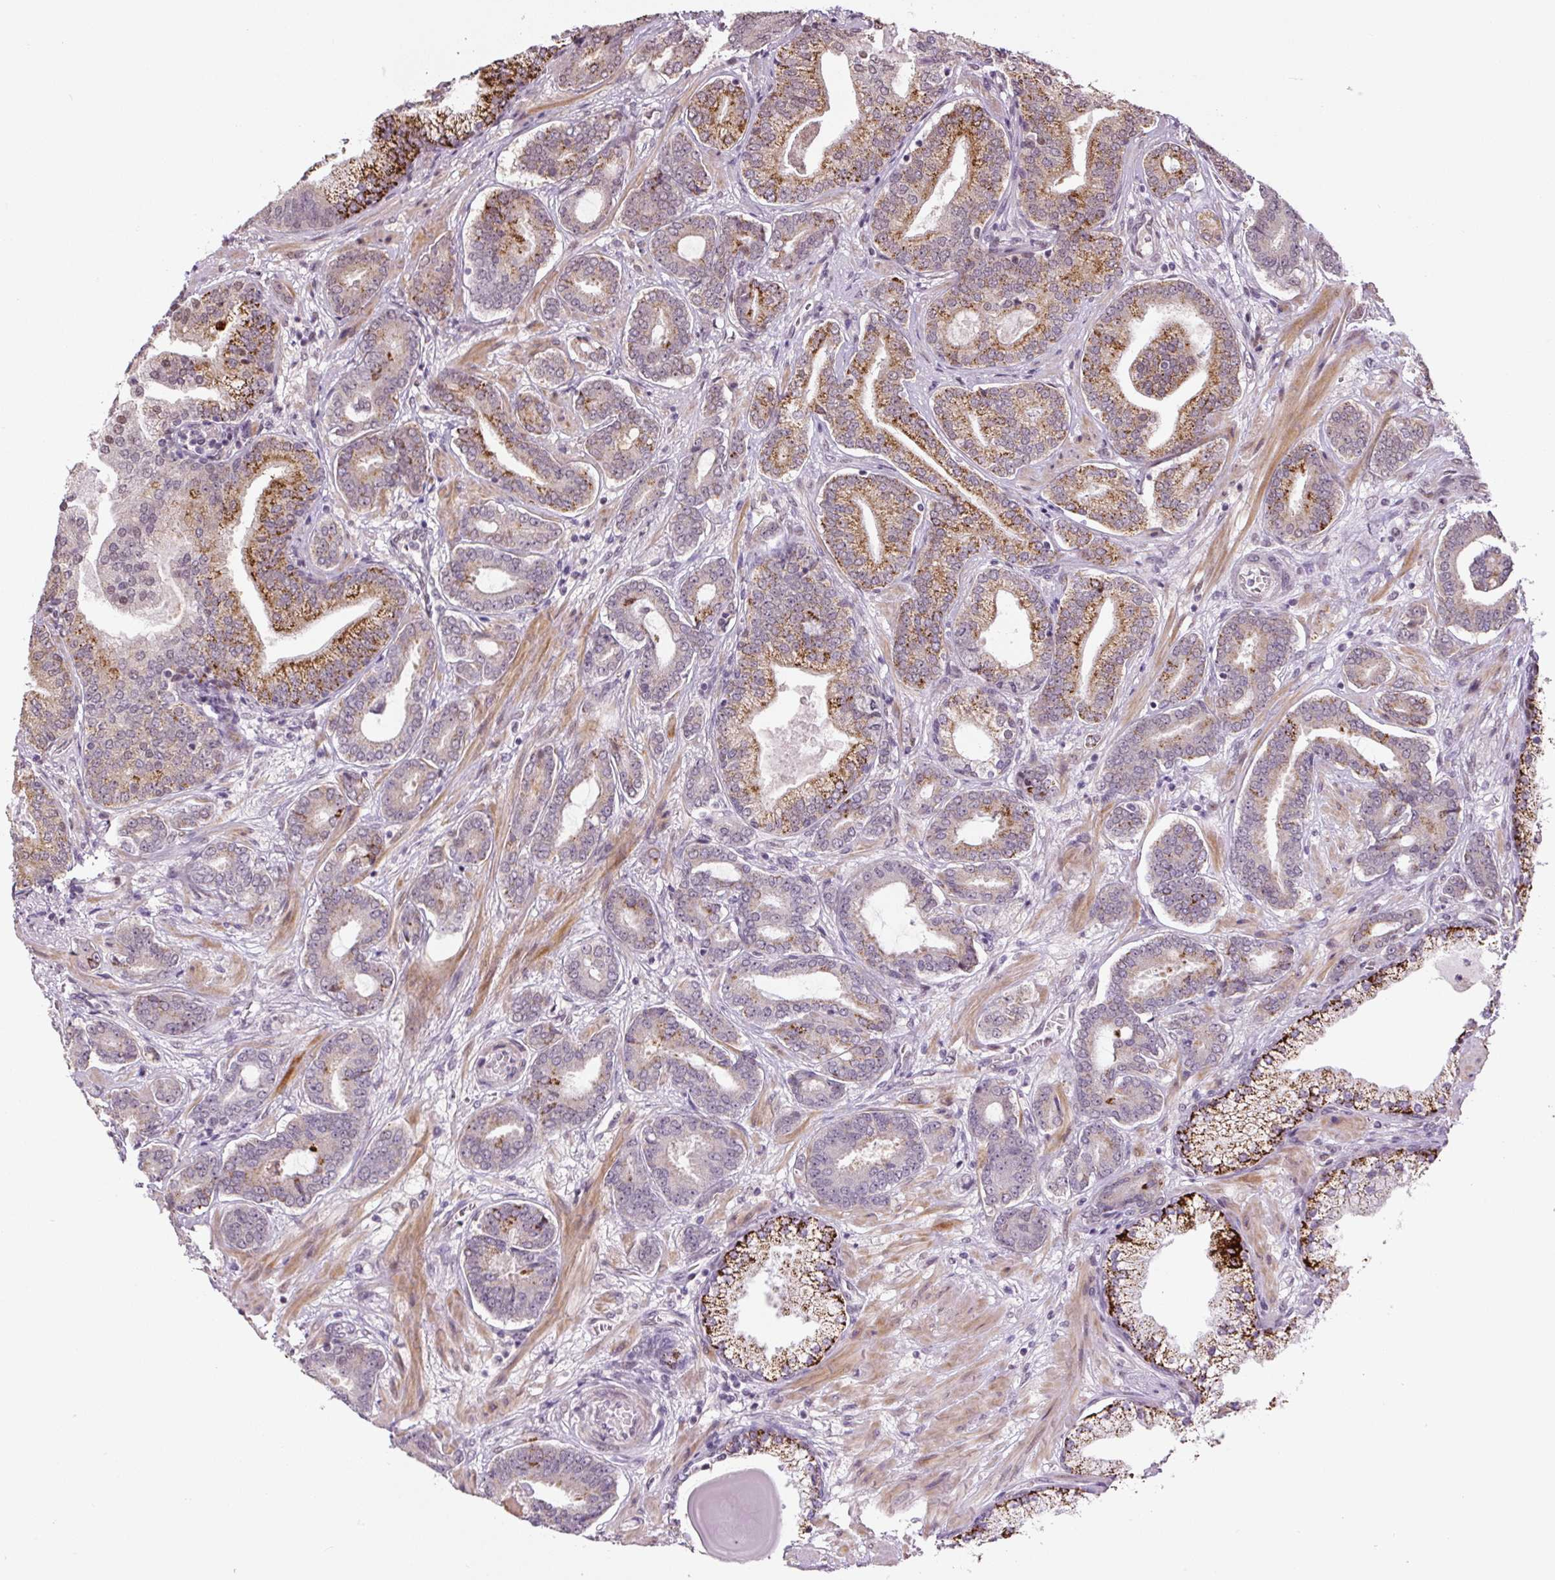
{"staining": {"intensity": "moderate", "quantity": "<25%", "location": "cytoplasmic/membranous"}, "tissue": "prostate cancer", "cell_type": "Tumor cells", "image_type": "cancer", "snomed": [{"axis": "morphology", "description": "Adenocarcinoma, Low grade"}, {"axis": "topography", "description": "Prostate and seminal vesicle, NOS"}], "caption": "Prostate cancer (low-grade adenocarcinoma) was stained to show a protein in brown. There is low levels of moderate cytoplasmic/membranous staining in approximately <25% of tumor cells.", "gene": "TCFL5", "patient": {"sex": "male", "age": 61}}